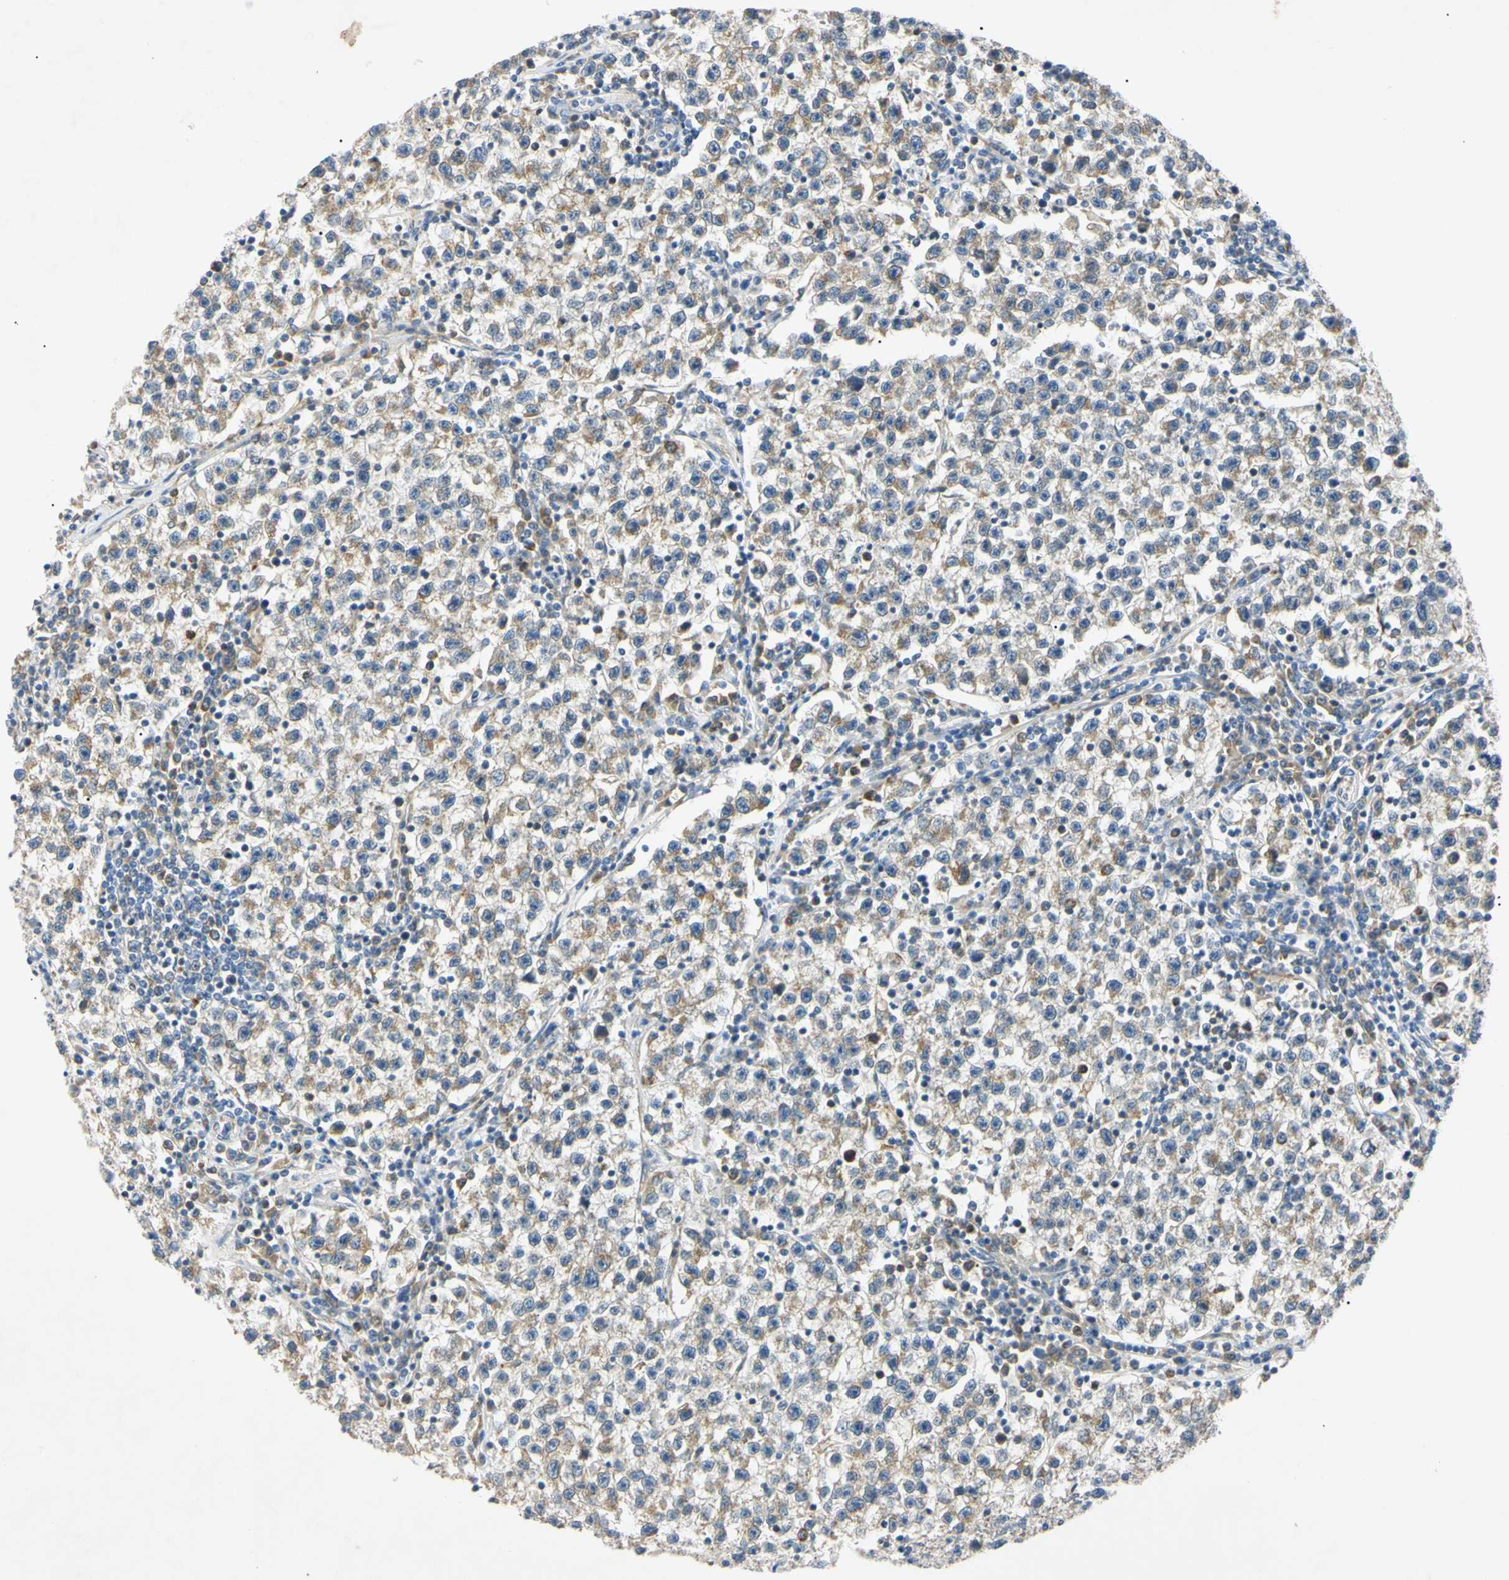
{"staining": {"intensity": "moderate", "quantity": ">75%", "location": "cytoplasmic/membranous"}, "tissue": "testis cancer", "cell_type": "Tumor cells", "image_type": "cancer", "snomed": [{"axis": "morphology", "description": "Seminoma, NOS"}, {"axis": "topography", "description": "Testis"}], "caption": "An IHC histopathology image of neoplastic tissue is shown. Protein staining in brown labels moderate cytoplasmic/membranous positivity in testis cancer within tumor cells.", "gene": "DNAJB12", "patient": {"sex": "male", "age": 22}}